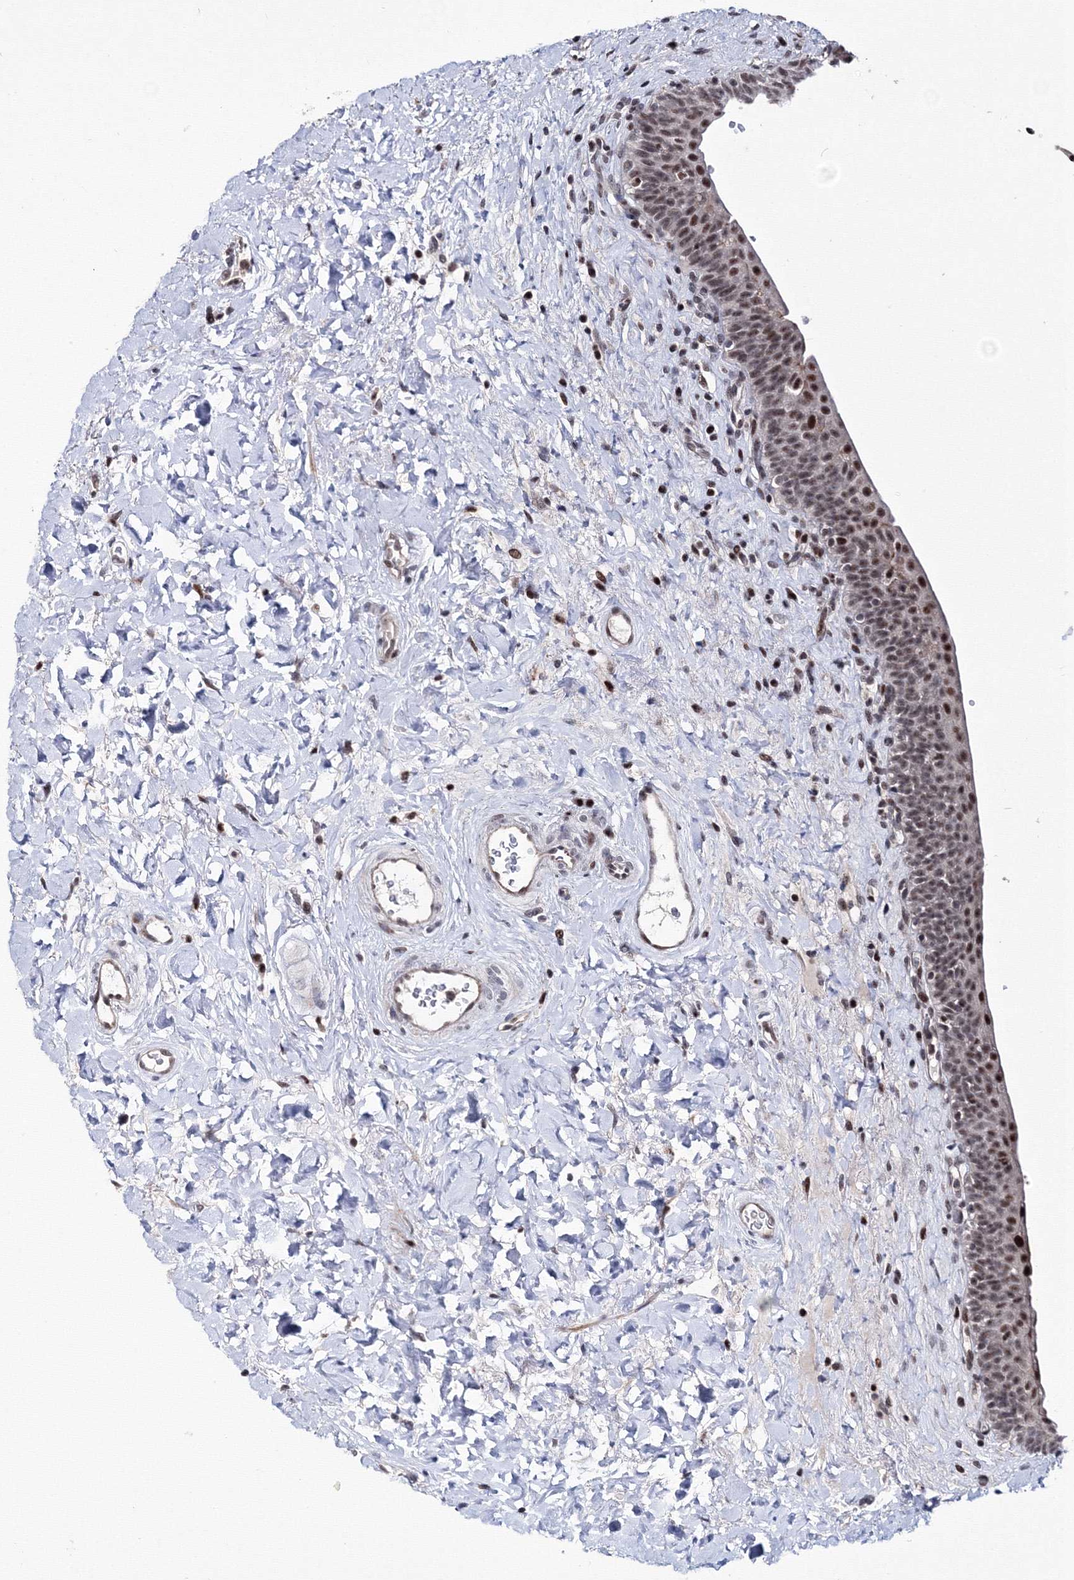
{"staining": {"intensity": "strong", "quantity": "25%-75%", "location": "nuclear"}, "tissue": "urinary bladder", "cell_type": "Urothelial cells", "image_type": "normal", "snomed": [{"axis": "morphology", "description": "Normal tissue, NOS"}, {"axis": "topography", "description": "Urinary bladder"}], "caption": "Urinary bladder stained with DAB IHC shows high levels of strong nuclear staining in about 25%-75% of urothelial cells. (DAB IHC with brightfield microscopy, high magnification).", "gene": "TATDN2", "patient": {"sex": "male", "age": 83}}